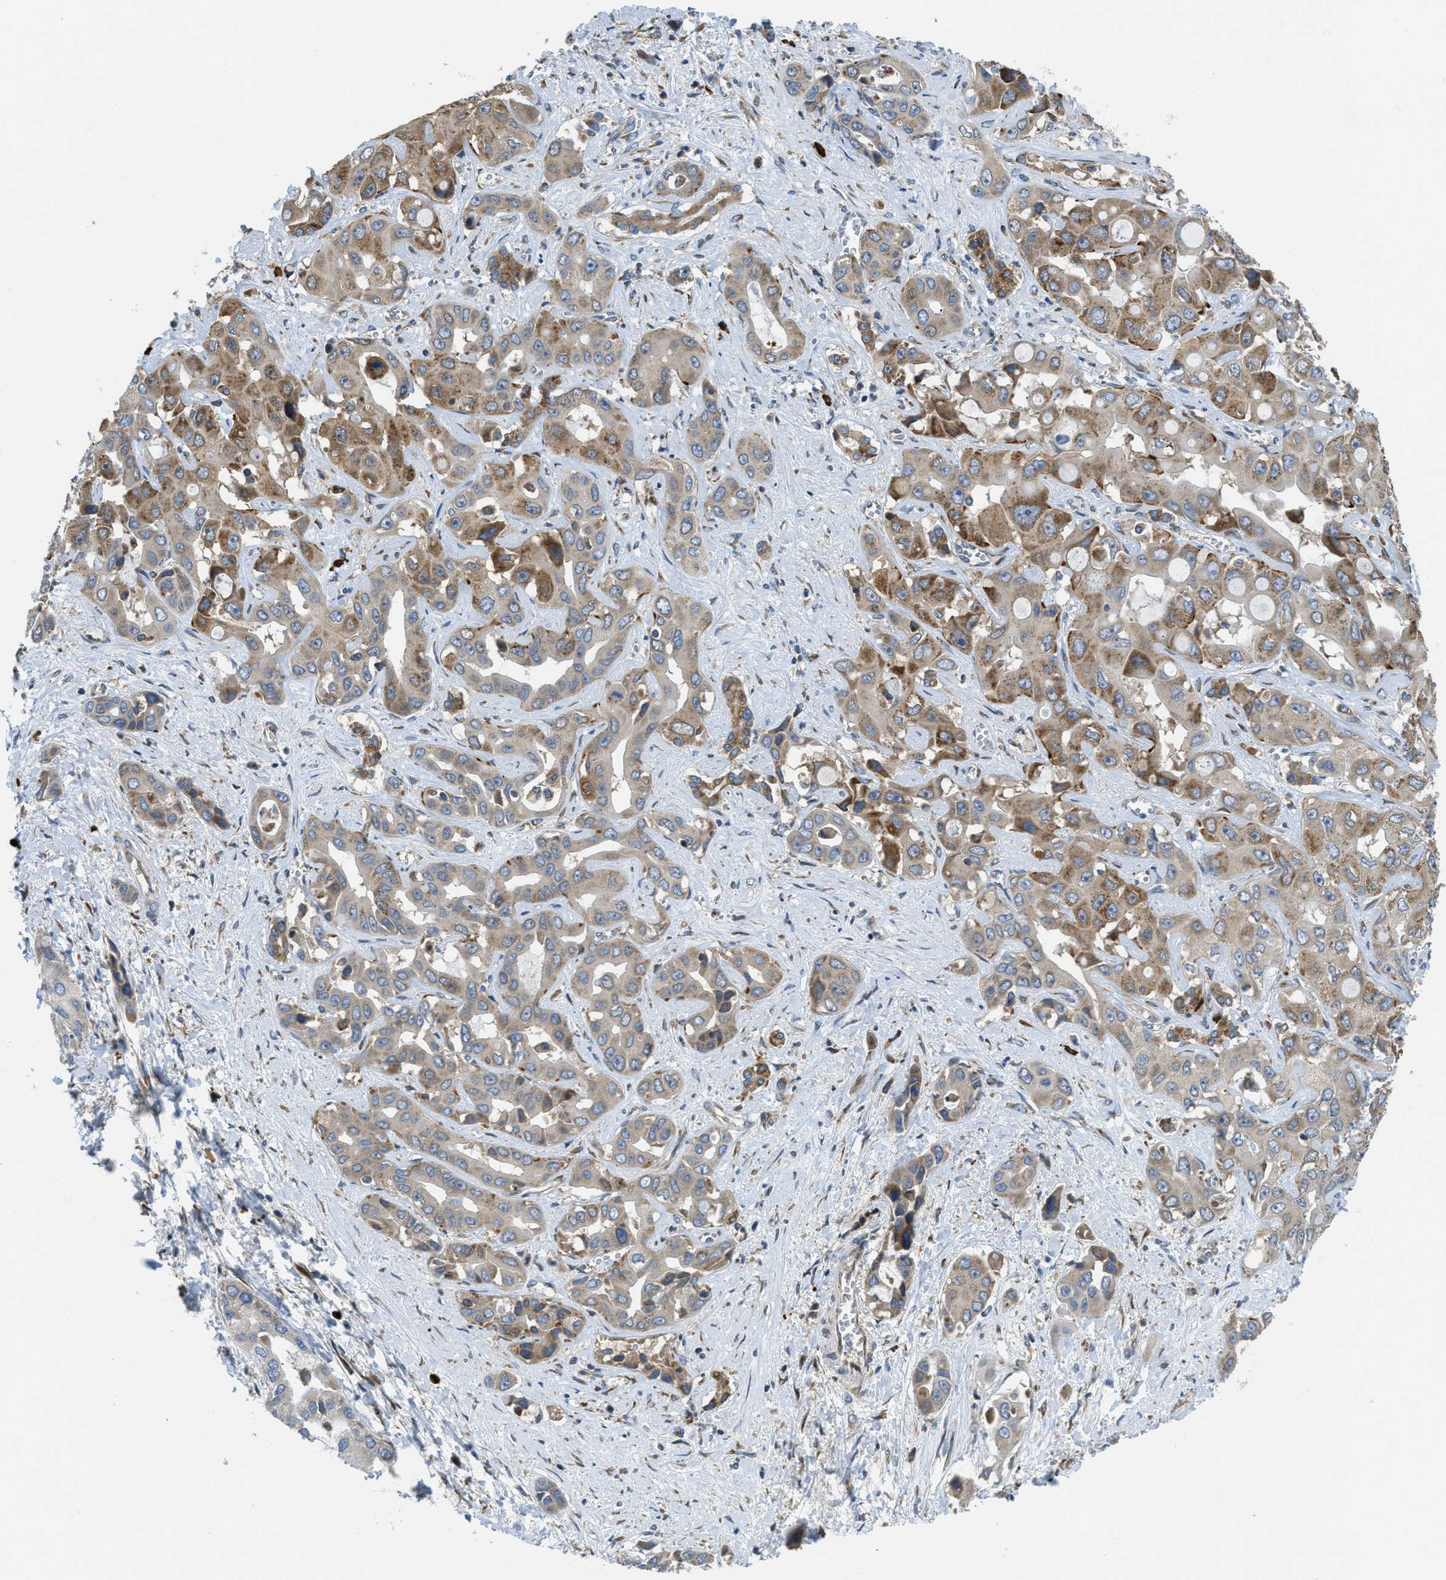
{"staining": {"intensity": "moderate", "quantity": ">75%", "location": "cytoplasmic/membranous"}, "tissue": "liver cancer", "cell_type": "Tumor cells", "image_type": "cancer", "snomed": [{"axis": "morphology", "description": "Cholangiocarcinoma"}, {"axis": "topography", "description": "Liver"}], "caption": "Liver cancer (cholangiocarcinoma) was stained to show a protein in brown. There is medium levels of moderate cytoplasmic/membranous expression in approximately >75% of tumor cells. The protein is stained brown, and the nuclei are stained in blue (DAB IHC with brightfield microscopy, high magnification).", "gene": "SSR1", "patient": {"sex": "female", "age": 52}}